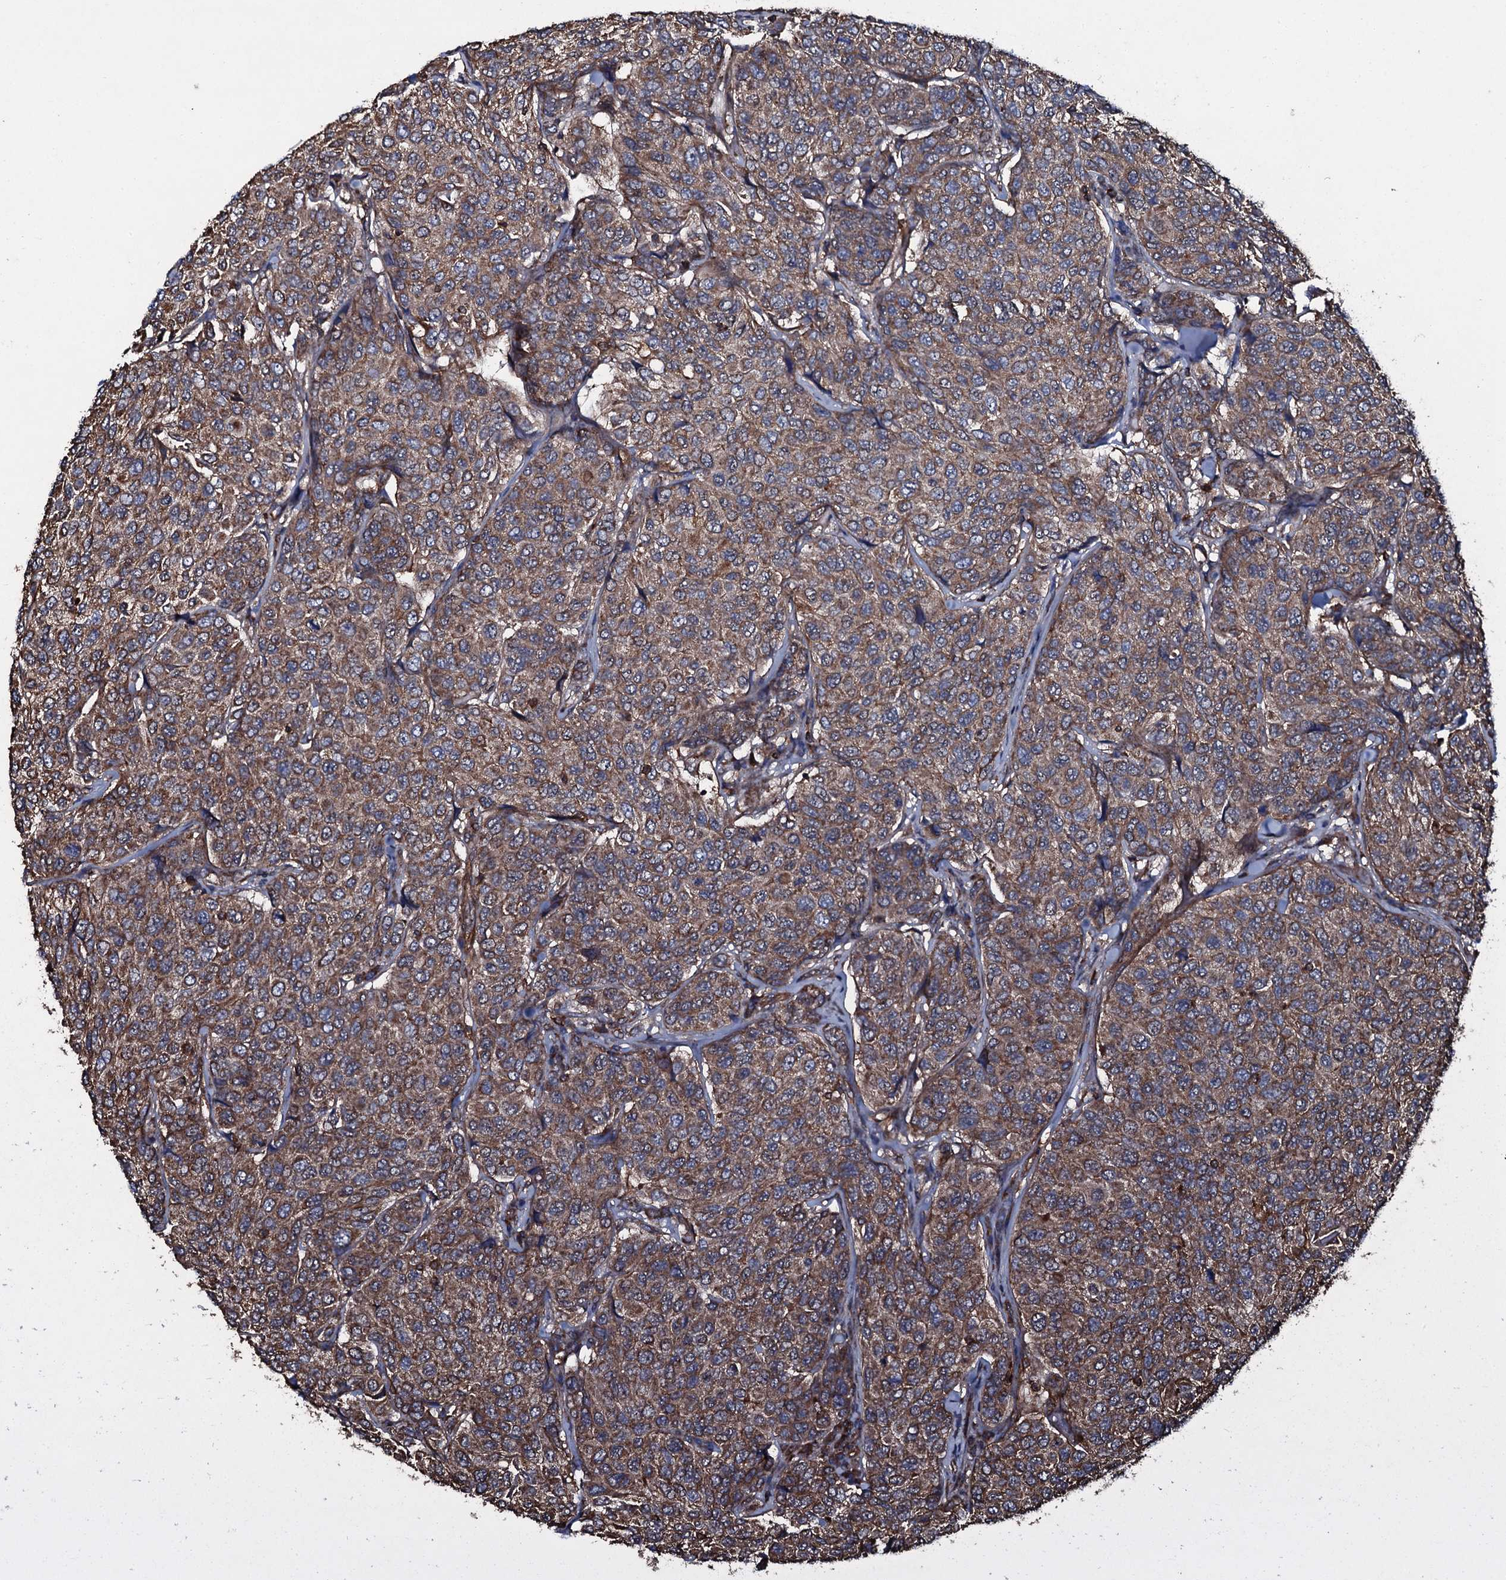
{"staining": {"intensity": "moderate", "quantity": ">75%", "location": "cytoplasmic/membranous"}, "tissue": "breast cancer", "cell_type": "Tumor cells", "image_type": "cancer", "snomed": [{"axis": "morphology", "description": "Duct carcinoma"}, {"axis": "topography", "description": "Breast"}], "caption": "A histopathology image of human breast infiltrating ductal carcinoma stained for a protein reveals moderate cytoplasmic/membranous brown staining in tumor cells. The staining was performed using DAB (3,3'-diaminobenzidine), with brown indicating positive protein expression. Nuclei are stained blue with hematoxylin.", "gene": "VWA8", "patient": {"sex": "female", "age": 55}}